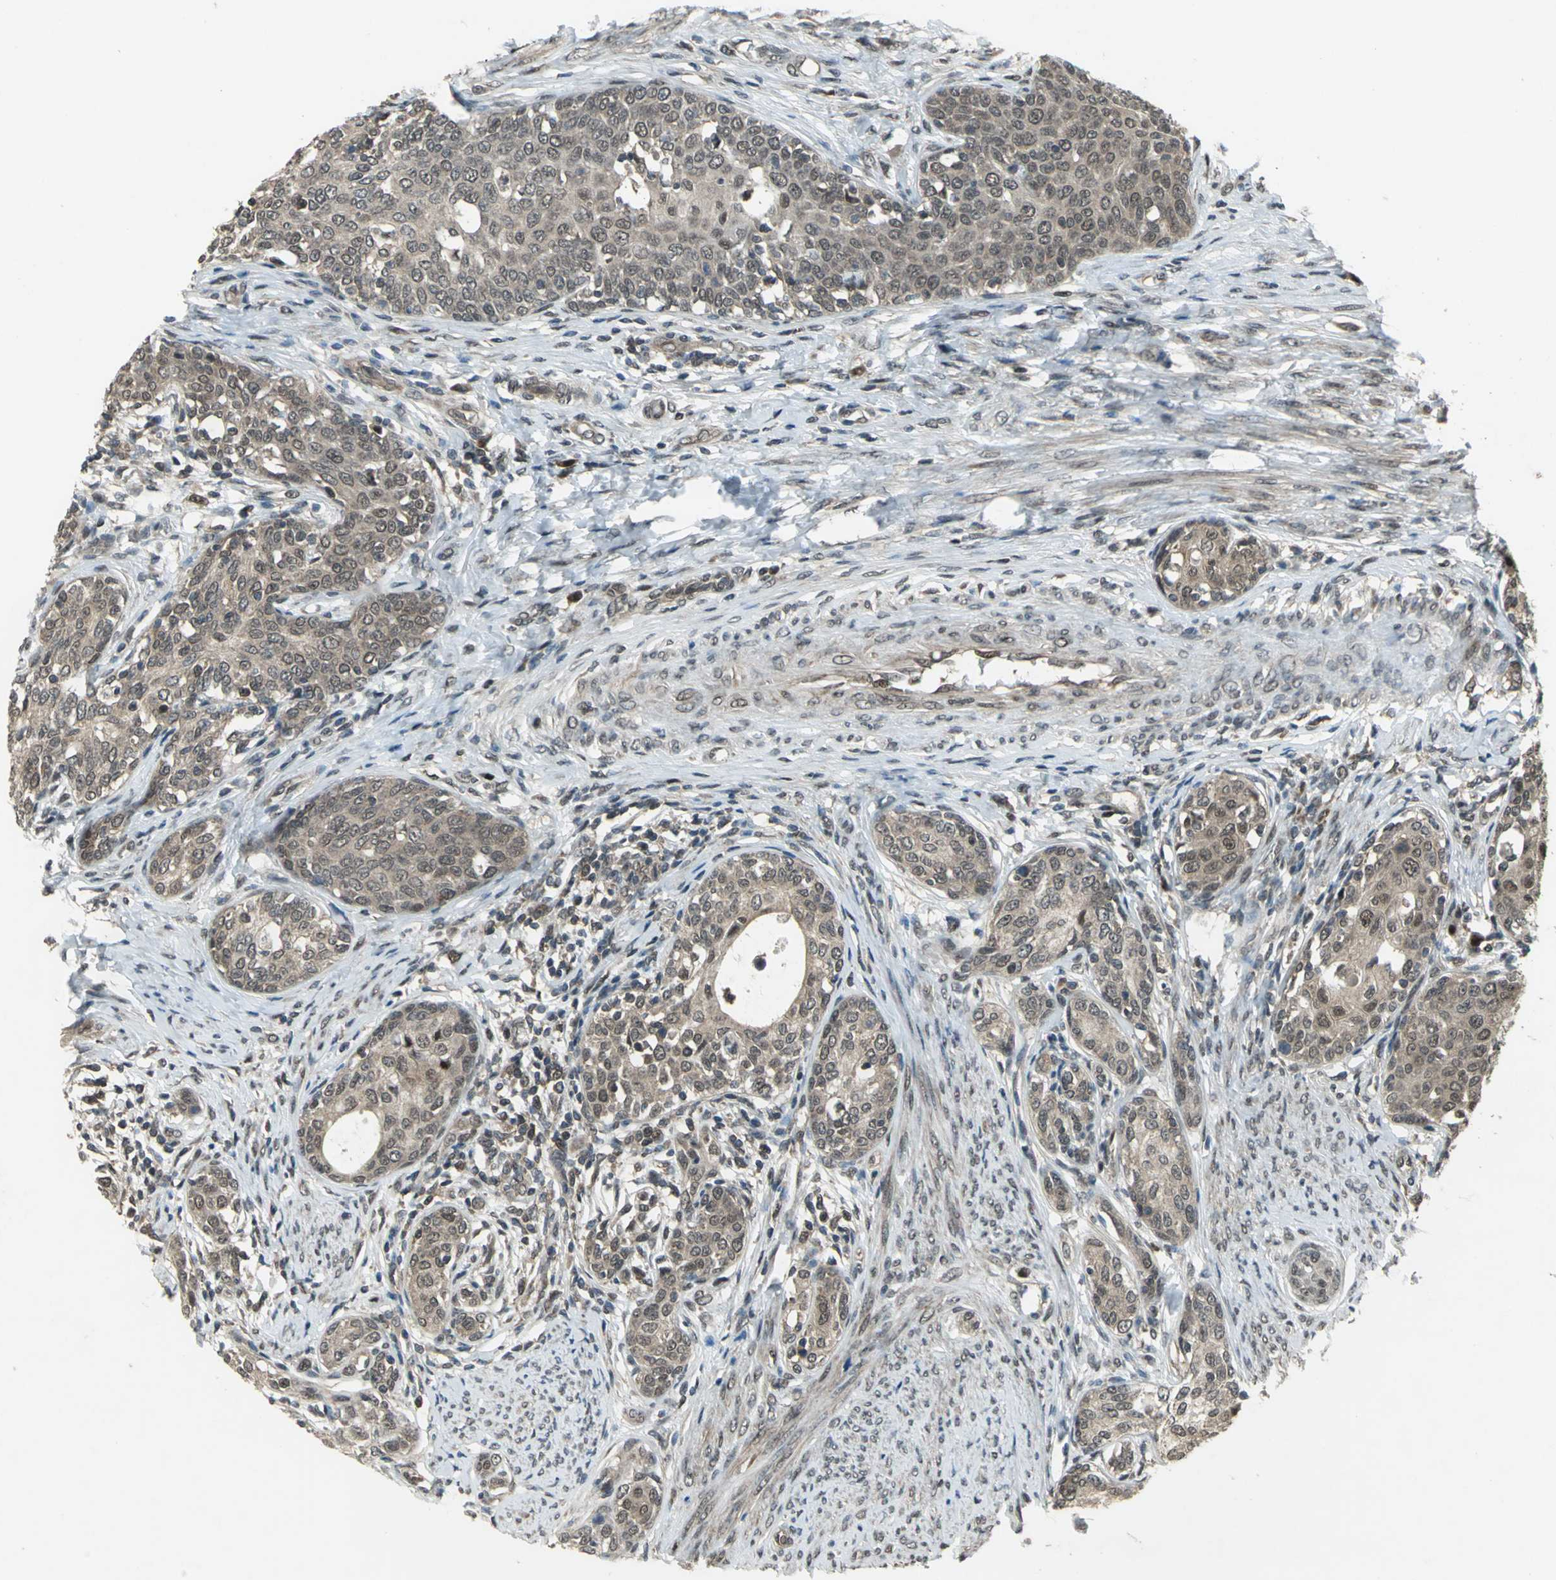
{"staining": {"intensity": "weak", "quantity": ">75%", "location": "cytoplasmic/membranous,nuclear"}, "tissue": "cervical cancer", "cell_type": "Tumor cells", "image_type": "cancer", "snomed": [{"axis": "morphology", "description": "Squamous cell carcinoma, NOS"}, {"axis": "morphology", "description": "Adenocarcinoma, NOS"}, {"axis": "topography", "description": "Cervix"}], "caption": "Immunohistochemical staining of squamous cell carcinoma (cervical) reveals low levels of weak cytoplasmic/membranous and nuclear protein positivity in about >75% of tumor cells.", "gene": "COPS5", "patient": {"sex": "female", "age": 52}}